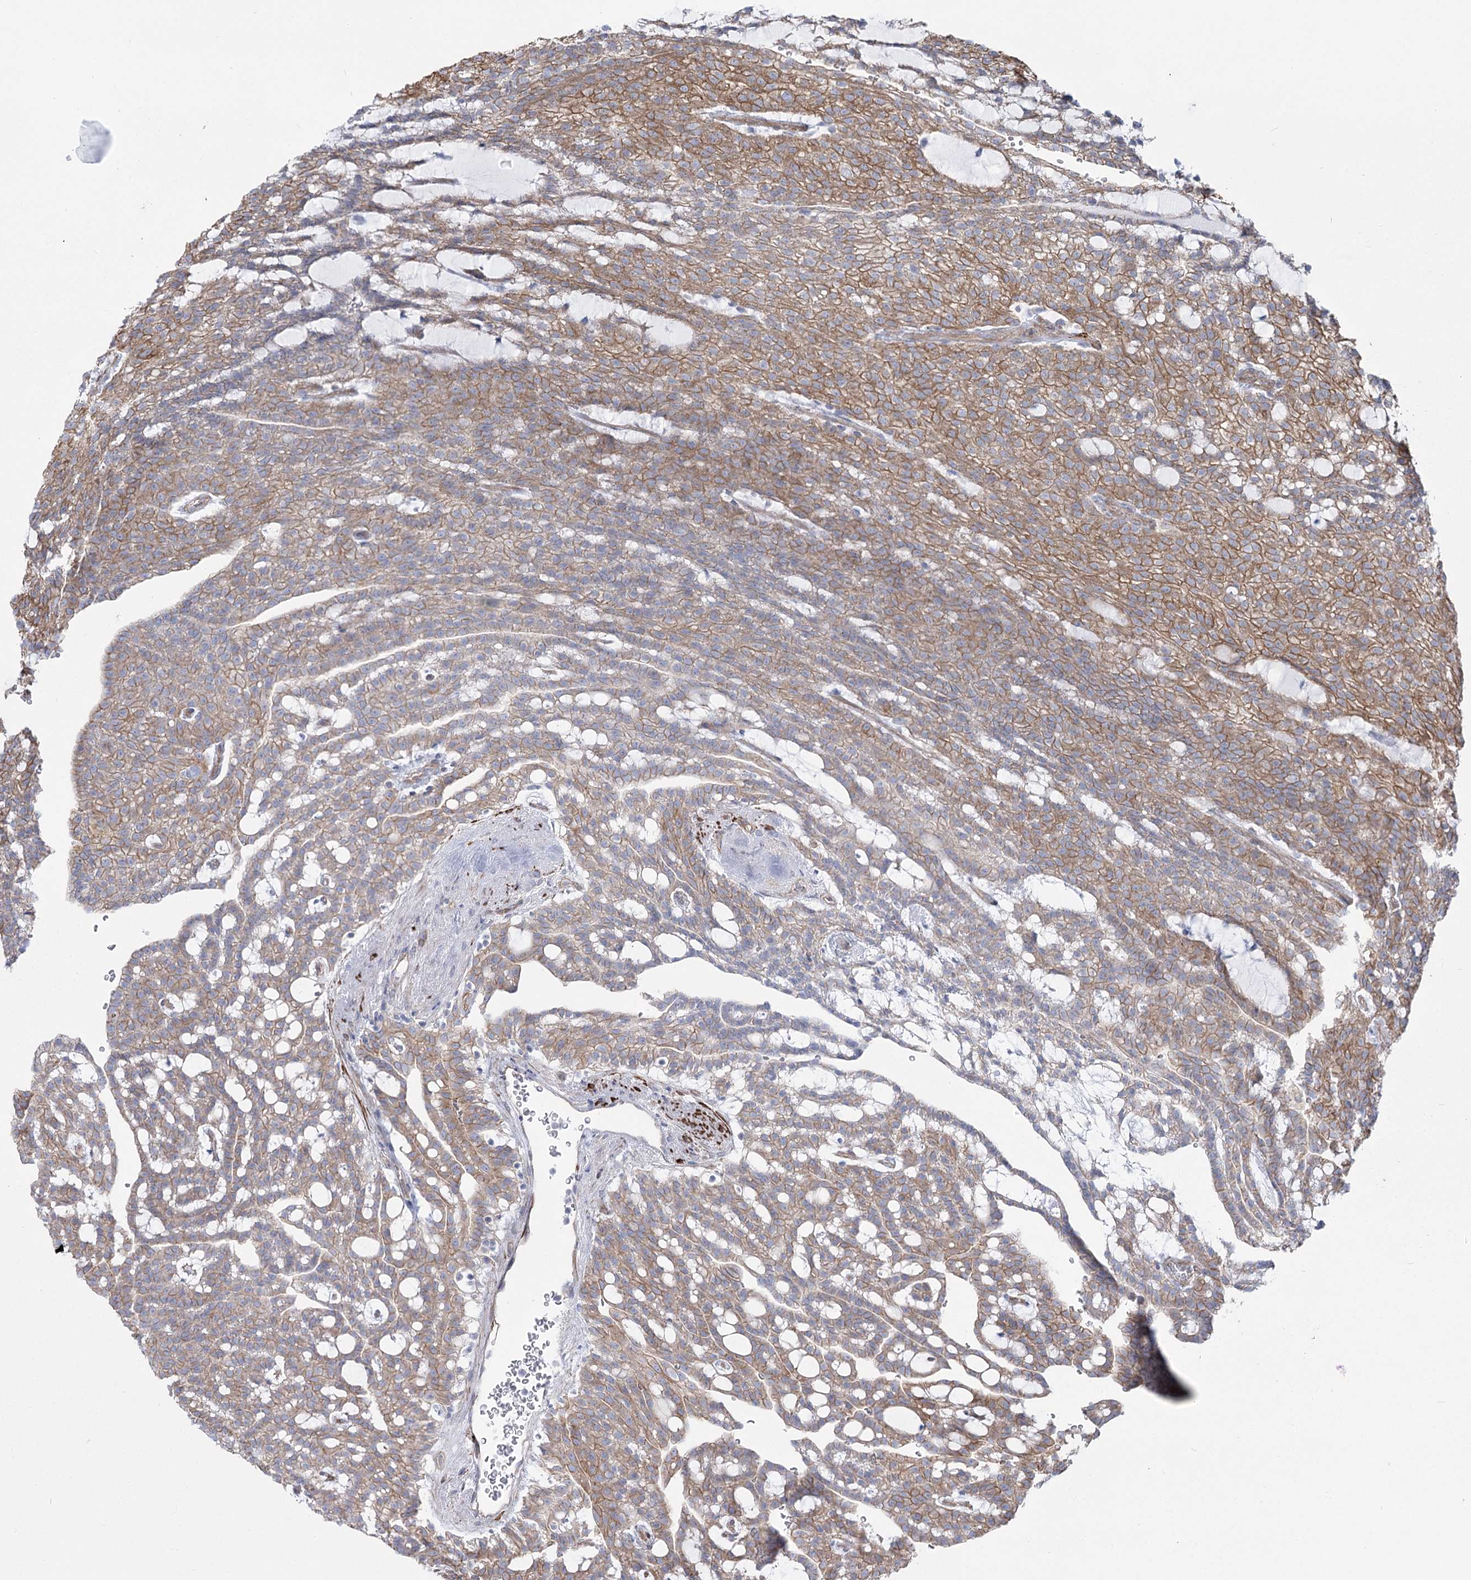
{"staining": {"intensity": "moderate", "quantity": ">75%", "location": "cytoplasmic/membranous"}, "tissue": "renal cancer", "cell_type": "Tumor cells", "image_type": "cancer", "snomed": [{"axis": "morphology", "description": "Adenocarcinoma, NOS"}, {"axis": "topography", "description": "Kidney"}], "caption": "Immunohistochemical staining of renal cancer reveals medium levels of moderate cytoplasmic/membranous protein positivity in approximately >75% of tumor cells.", "gene": "PLEKHA5", "patient": {"sex": "male", "age": 63}}